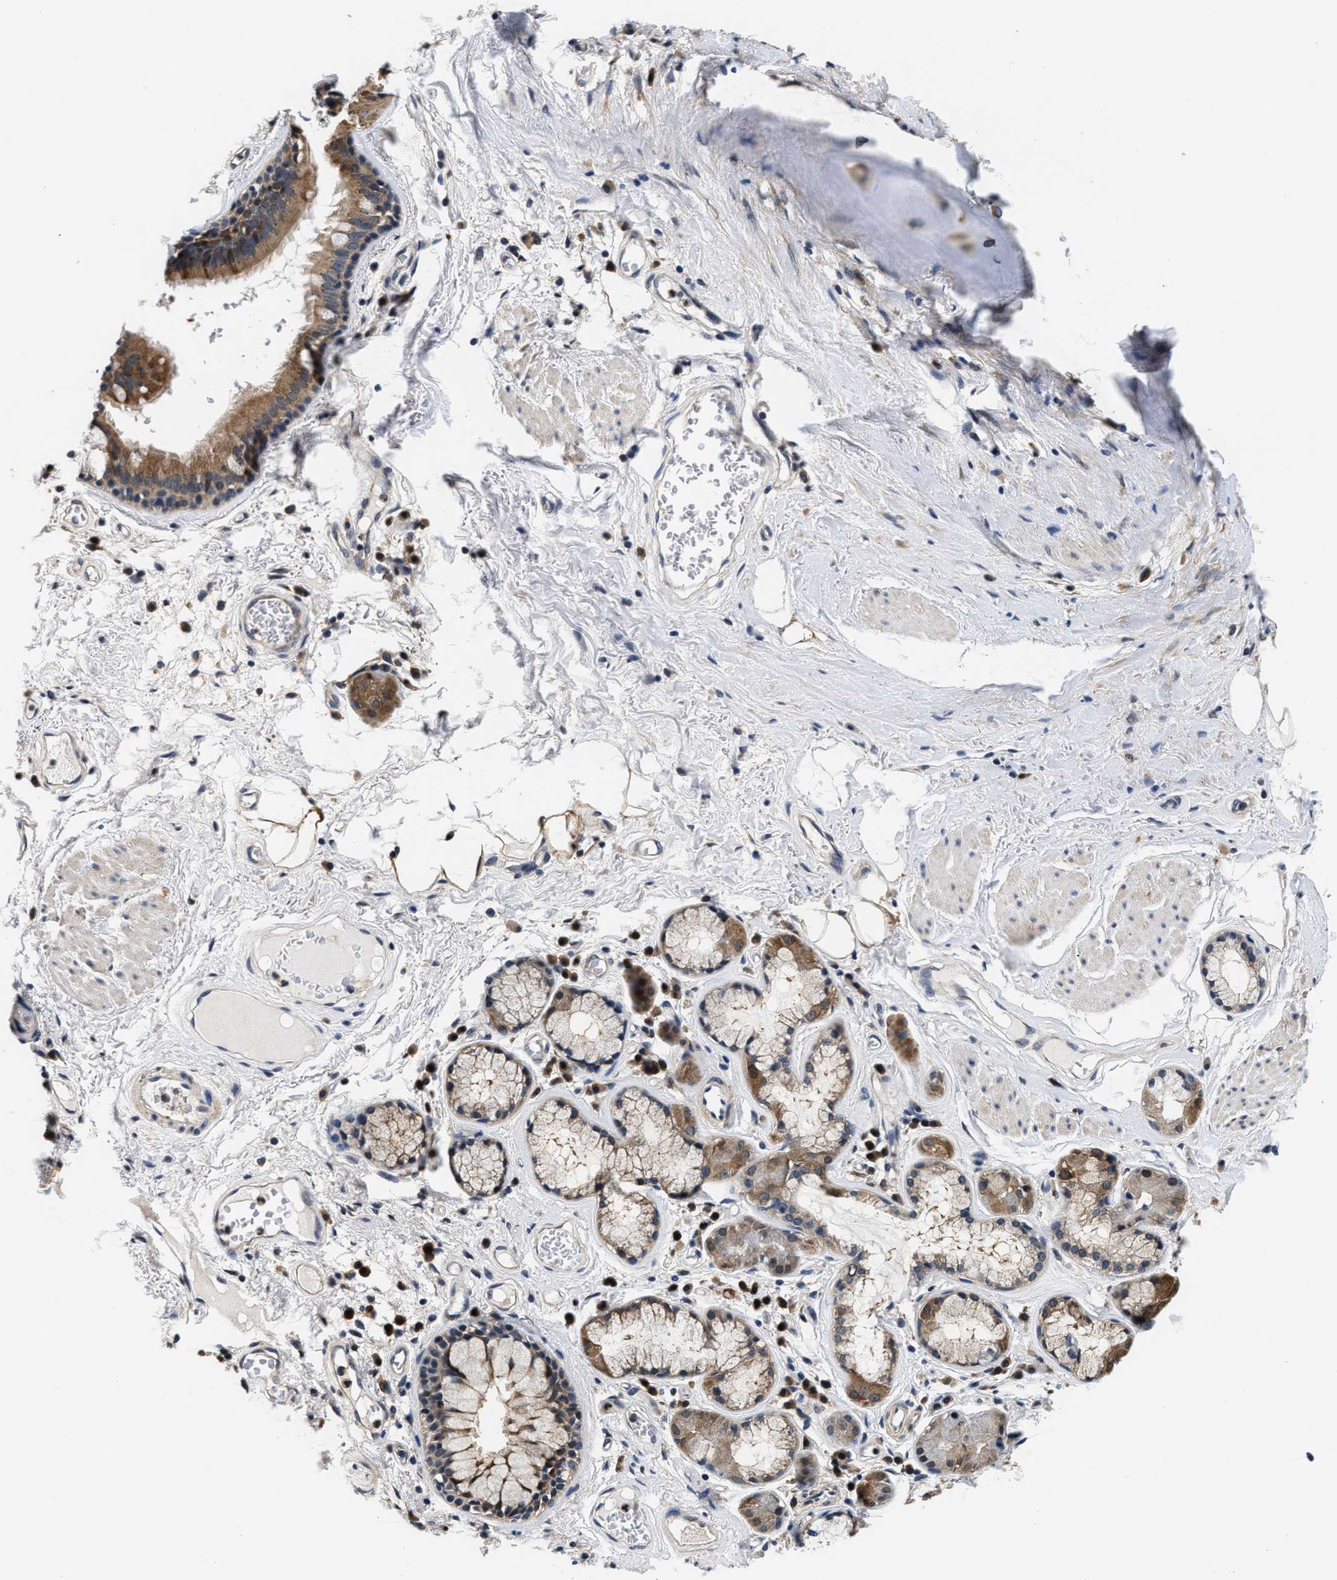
{"staining": {"intensity": "moderate", "quantity": ">75%", "location": "cytoplasmic/membranous"}, "tissue": "bronchus", "cell_type": "Respiratory epithelial cells", "image_type": "normal", "snomed": [{"axis": "morphology", "description": "Normal tissue, NOS"}, {"axis": "topography", "description": "Cartilage tissue"}], "caption": "Protein staining of normal bronchus displays moderate cytoplasmic/membranous staining in approximately >75% of respiratory epithelial cells. (IHC, brightfield microscopy, high magnification).", "gene": "PHPT1", "patient": {"sex": "female", "age": 63}}